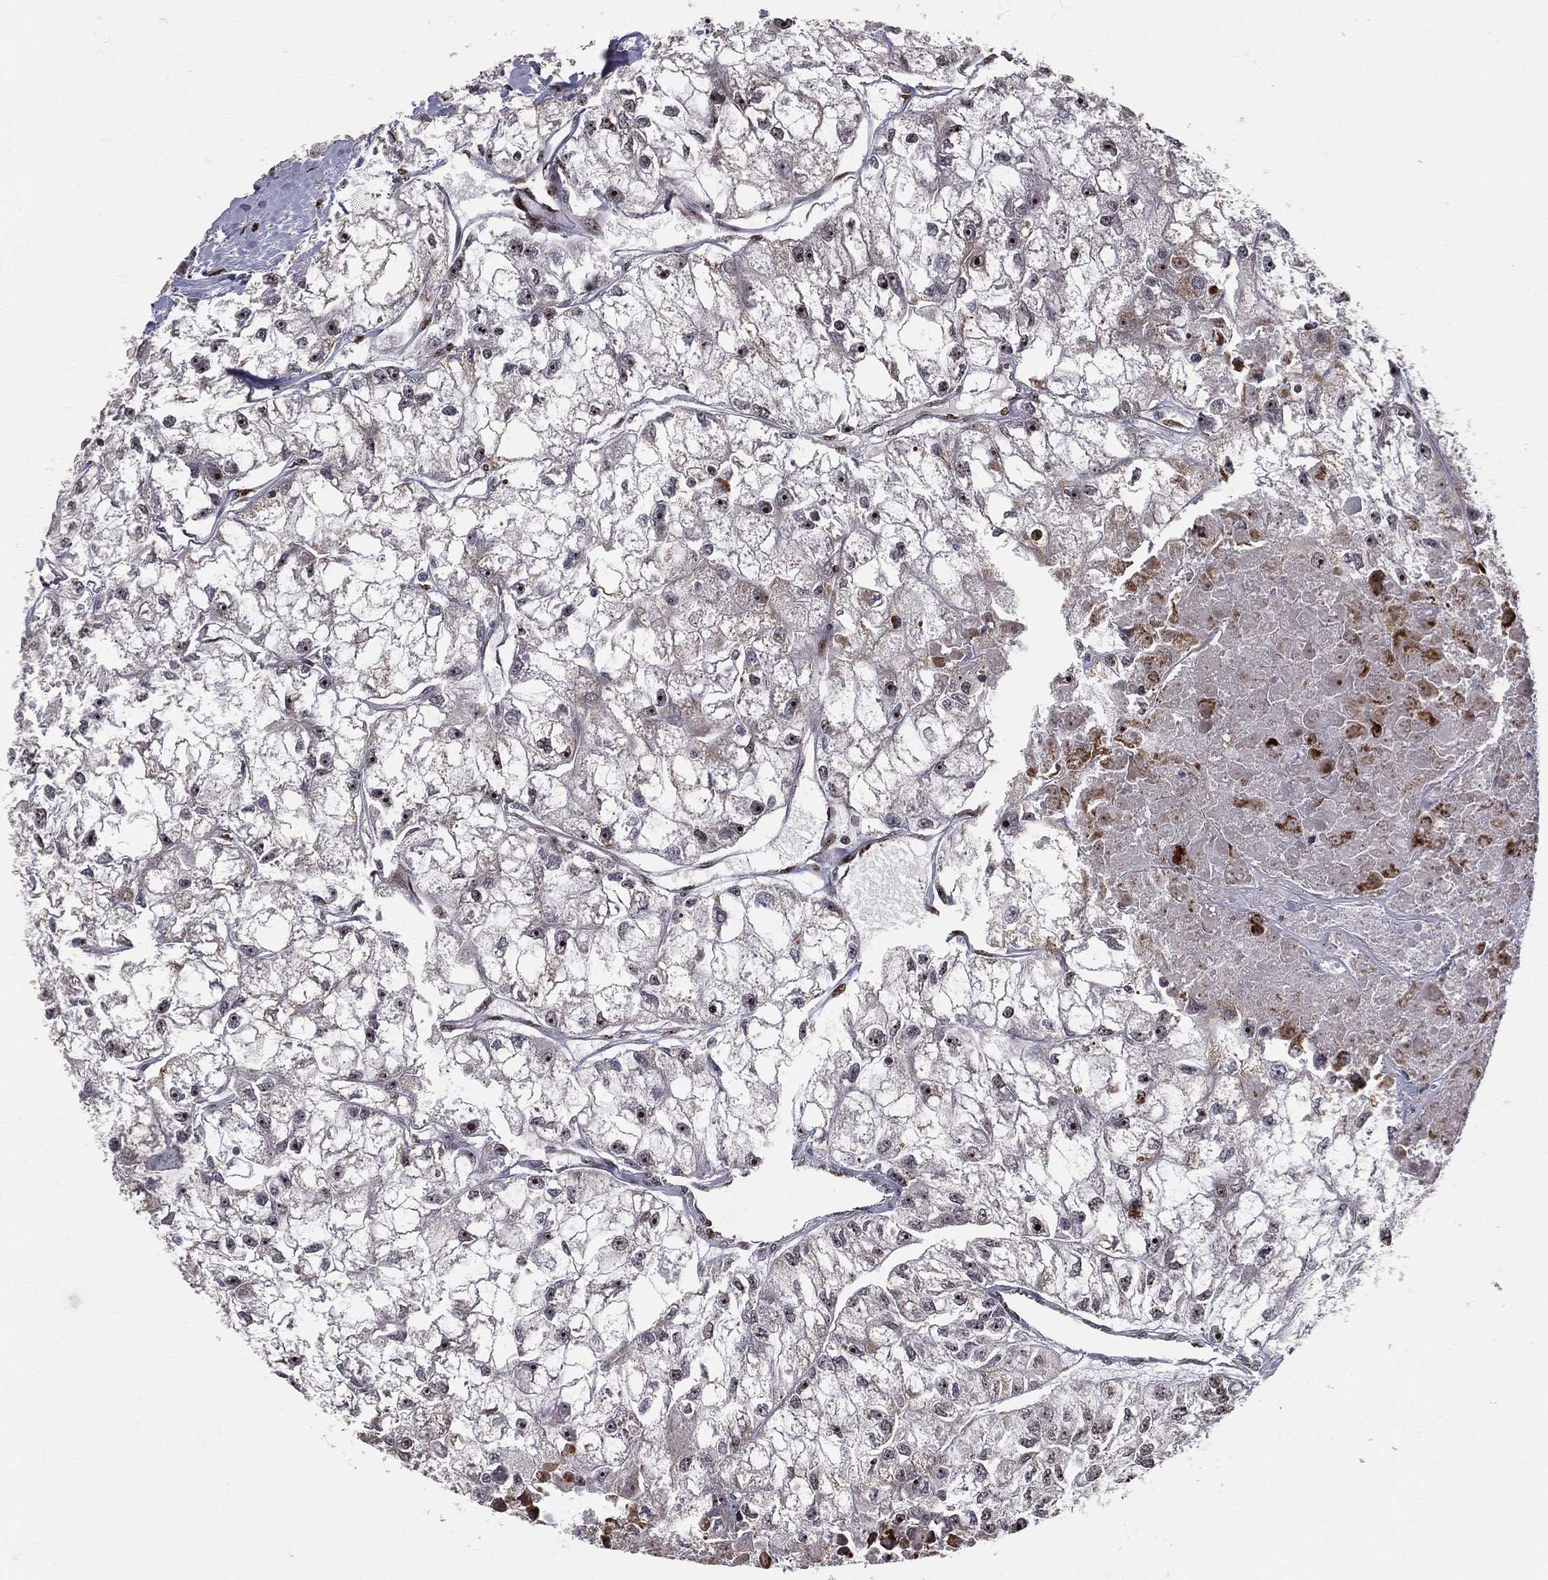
{"staining": {"intensity": "moderate", "quantity": "<25%", "location": "cytoplasmic/membranous"}, "tissue": "renal cancer", "cell_type": "Tumor cells", "image_type": "cancer", "snomed": [{"axis": "morphology", "description": "Adenocarcinoma, NOS"}, {"axis": "topography", "description": "Kidney"}], "caption": "Immunohistochemistry (IHC) staining of renal cancer, which exhibits low levels of moderate cytoplasmic/membranous staining in about <25% of tumor cells indicating moderate cytoplasmic/membranous protein positivity. The staining was performed using DAB (3,3'-diaminobenzidine) (brown) for protein detection and nuclei were counterstained in hematoxylin (blue).", "gene": "ZEB1", "patient": {"sex": "male", "age": 56}}